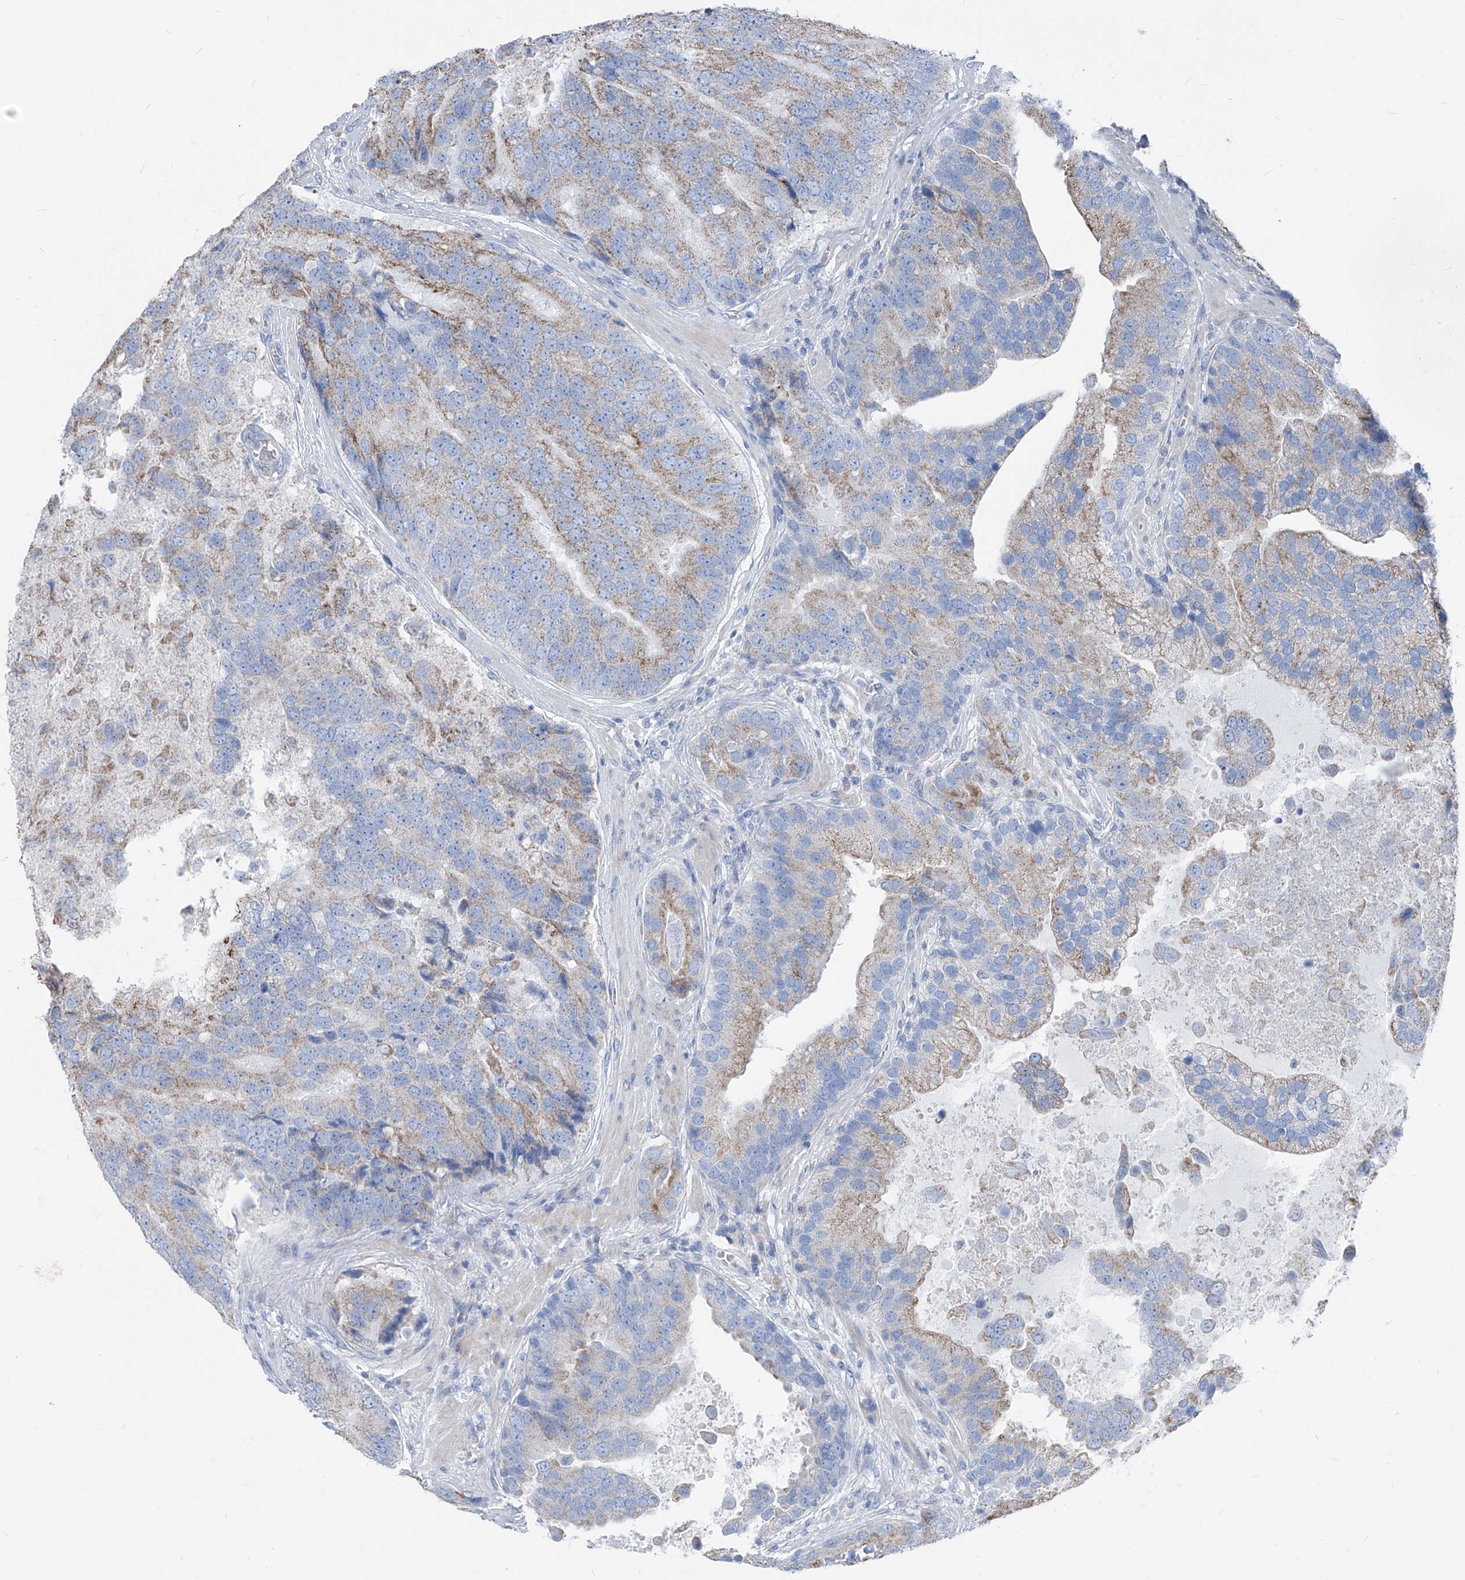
{"staining": {"intensity": "weak", "quantity": "25%-75%", "location": "cytoplasmic/membranous"}, "tissue": "prostate cancer", "cell_type": "Tumor cells", "image_type": "cancer", "snomed": [{"axis": "morphology", "description": "Adenocarcinoma, High grade"}, {"axis": "topography", "description": "Prostate"}], "caption": "This micrograph displays immunohistochemistry (IHC) staining of human adenocarcinoma (high-grade) (prostate), with low weak cytoplasmic/membranous positivity in approximately 25%-75% of tumor cells.", "gene": "AGPS", "patient": {"sex": "male", "age": 70}}